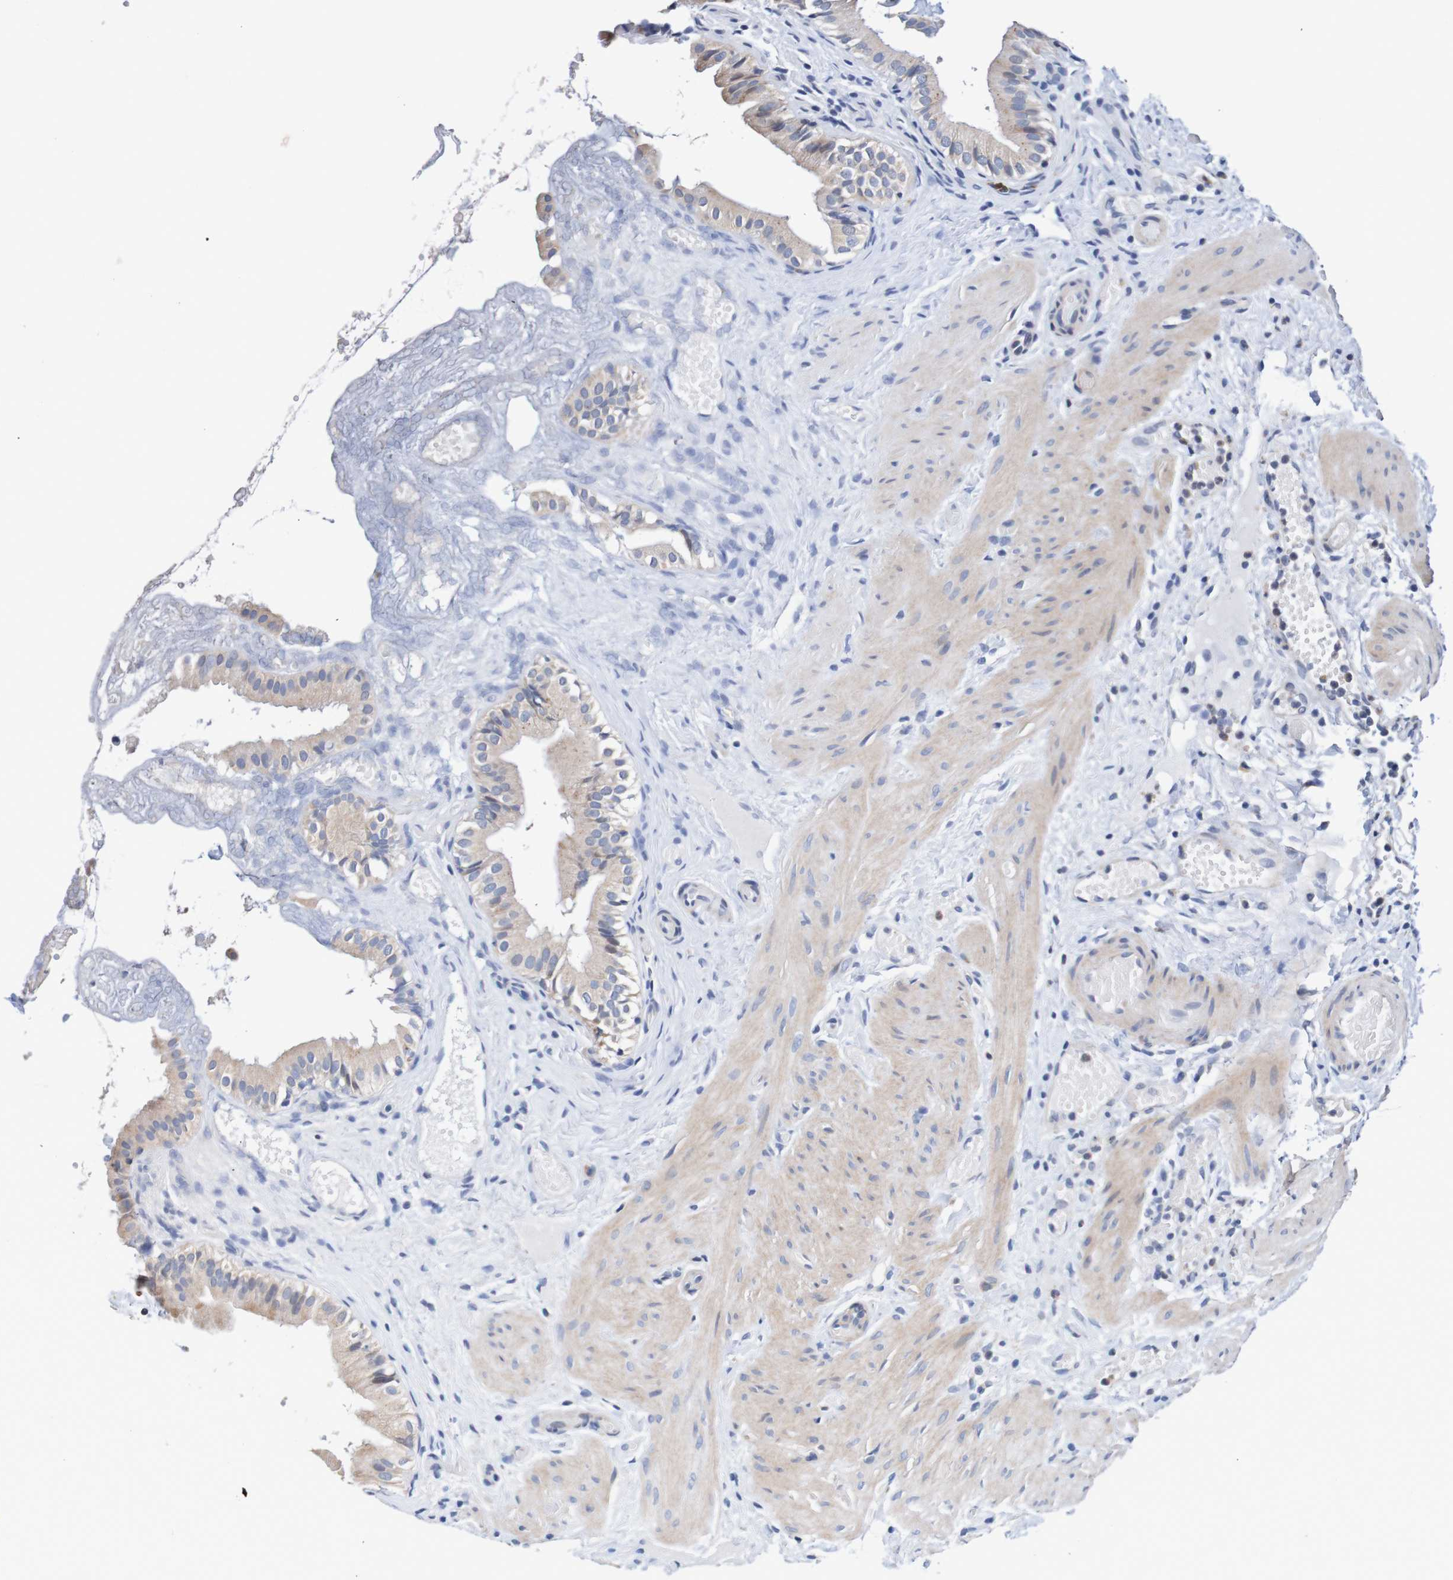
{"staining": {"intensity": "moderate", "quantity": ">75%", "location": "cytoplasmic/membranous"}, "tissue": "gallbladder", "cell_type": "Glandular cells", "image_type": "normal", "snomed": [{"axis": "morphology", "description": "Normal tissue, NOS"}, {"axis": "topography", "description": "Gallbladder"}], "caption": "This histopathology image demonstrates immunohistochemistry staining of unremarkable gallbladder, with medium moderate cytoplasmic/membranous staining in about >75% of glandular cells.", "gene": "FIBP", "patient": {"sex": "female", "age": 26}}